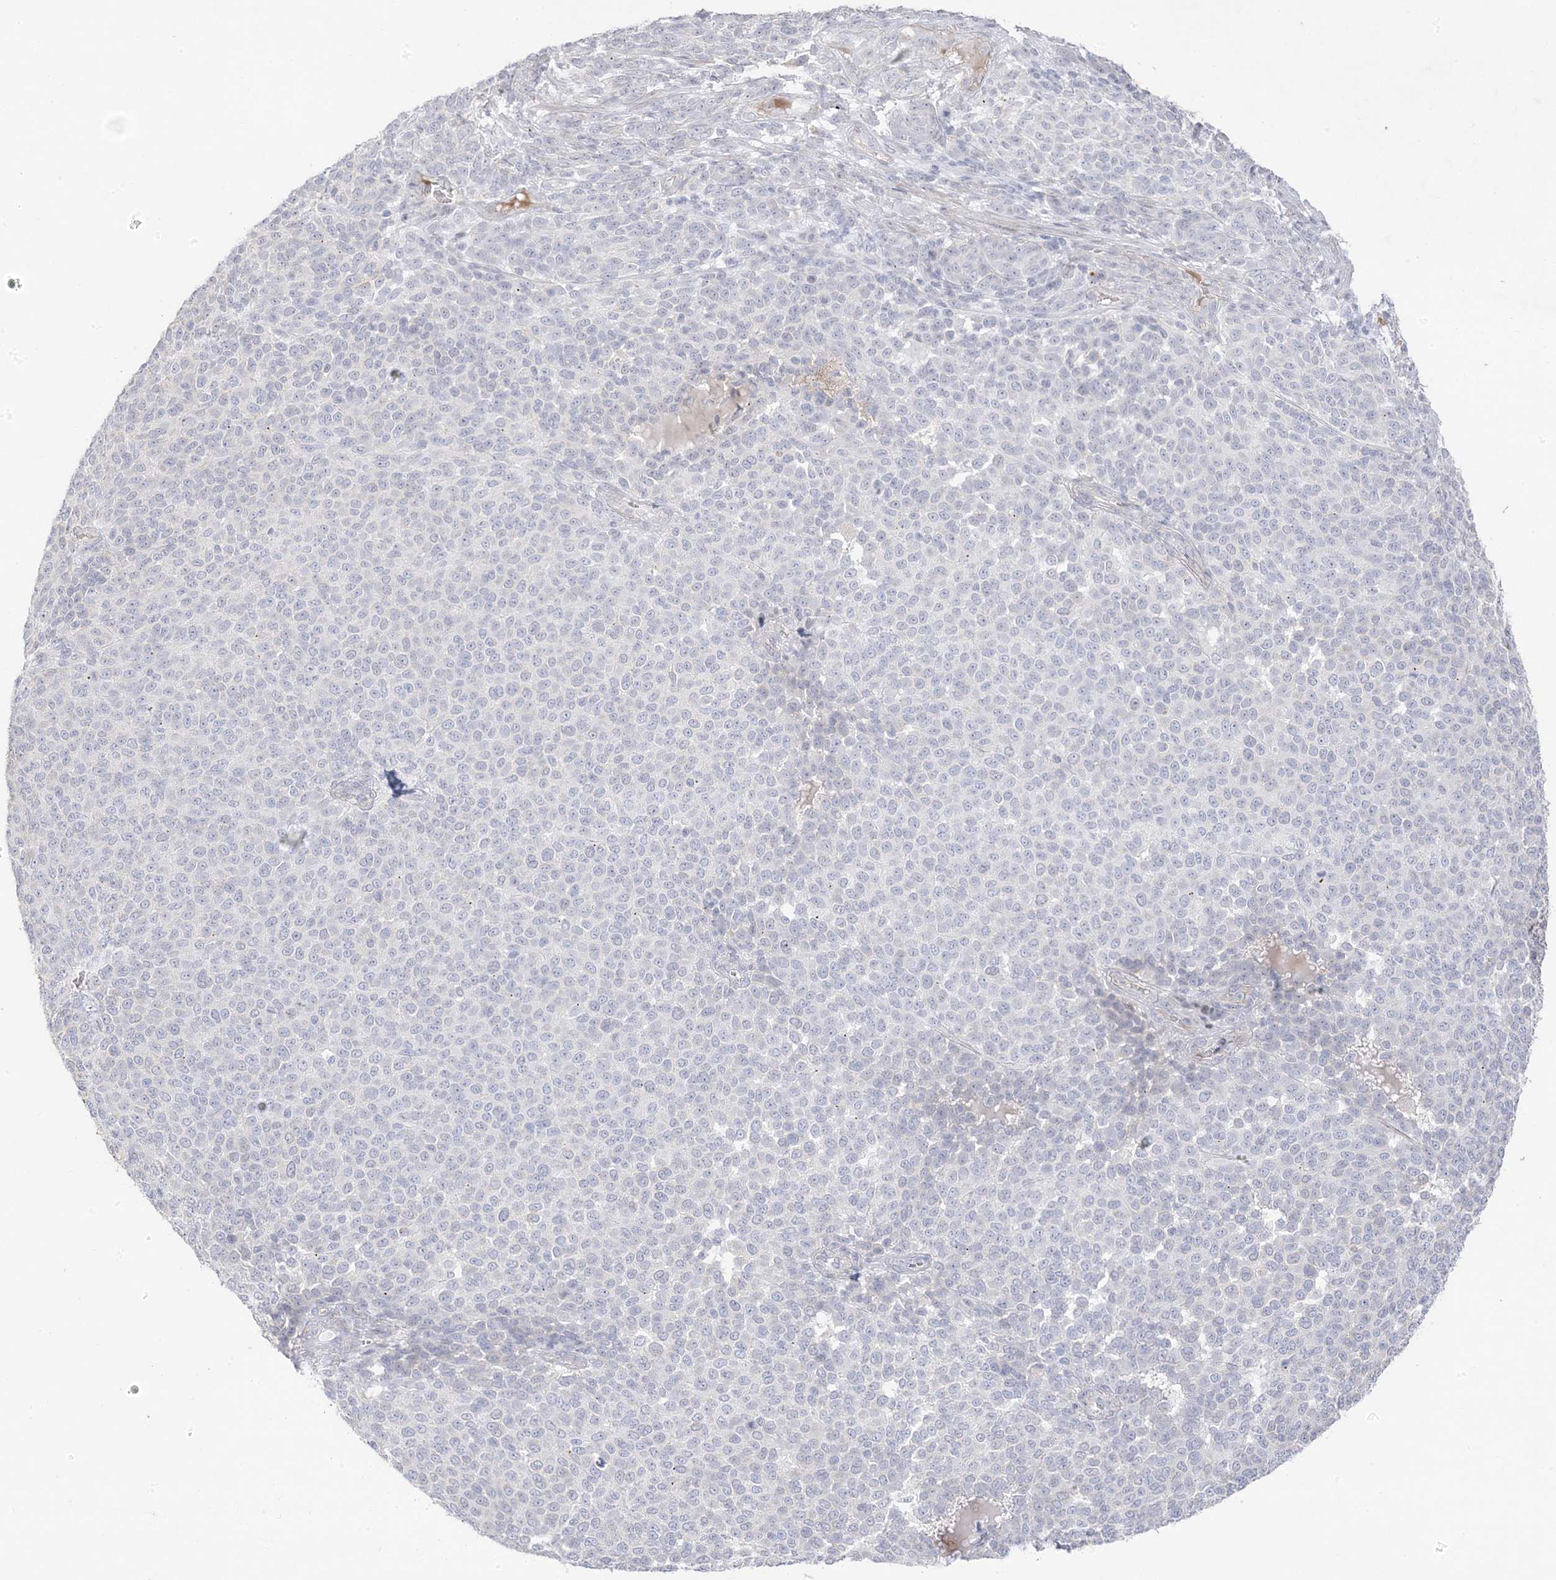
{"staining": {"intensity": "negative", "quantity": "none", "location": "none"}, "tissue": "melanoma", "cell_type": "Tumor cells", "image_type": "cancer", "snomed": [{"axis": "morphology", "description": "Malignant melanoma, NOS"}, {"axis": "topography", "description": "Skin"}], "caption": "The micrograph shows no significant expression in tumor cells of melanoma.", "gene": "TRANK1", "patient": {"sex": "male", "age": 49}}